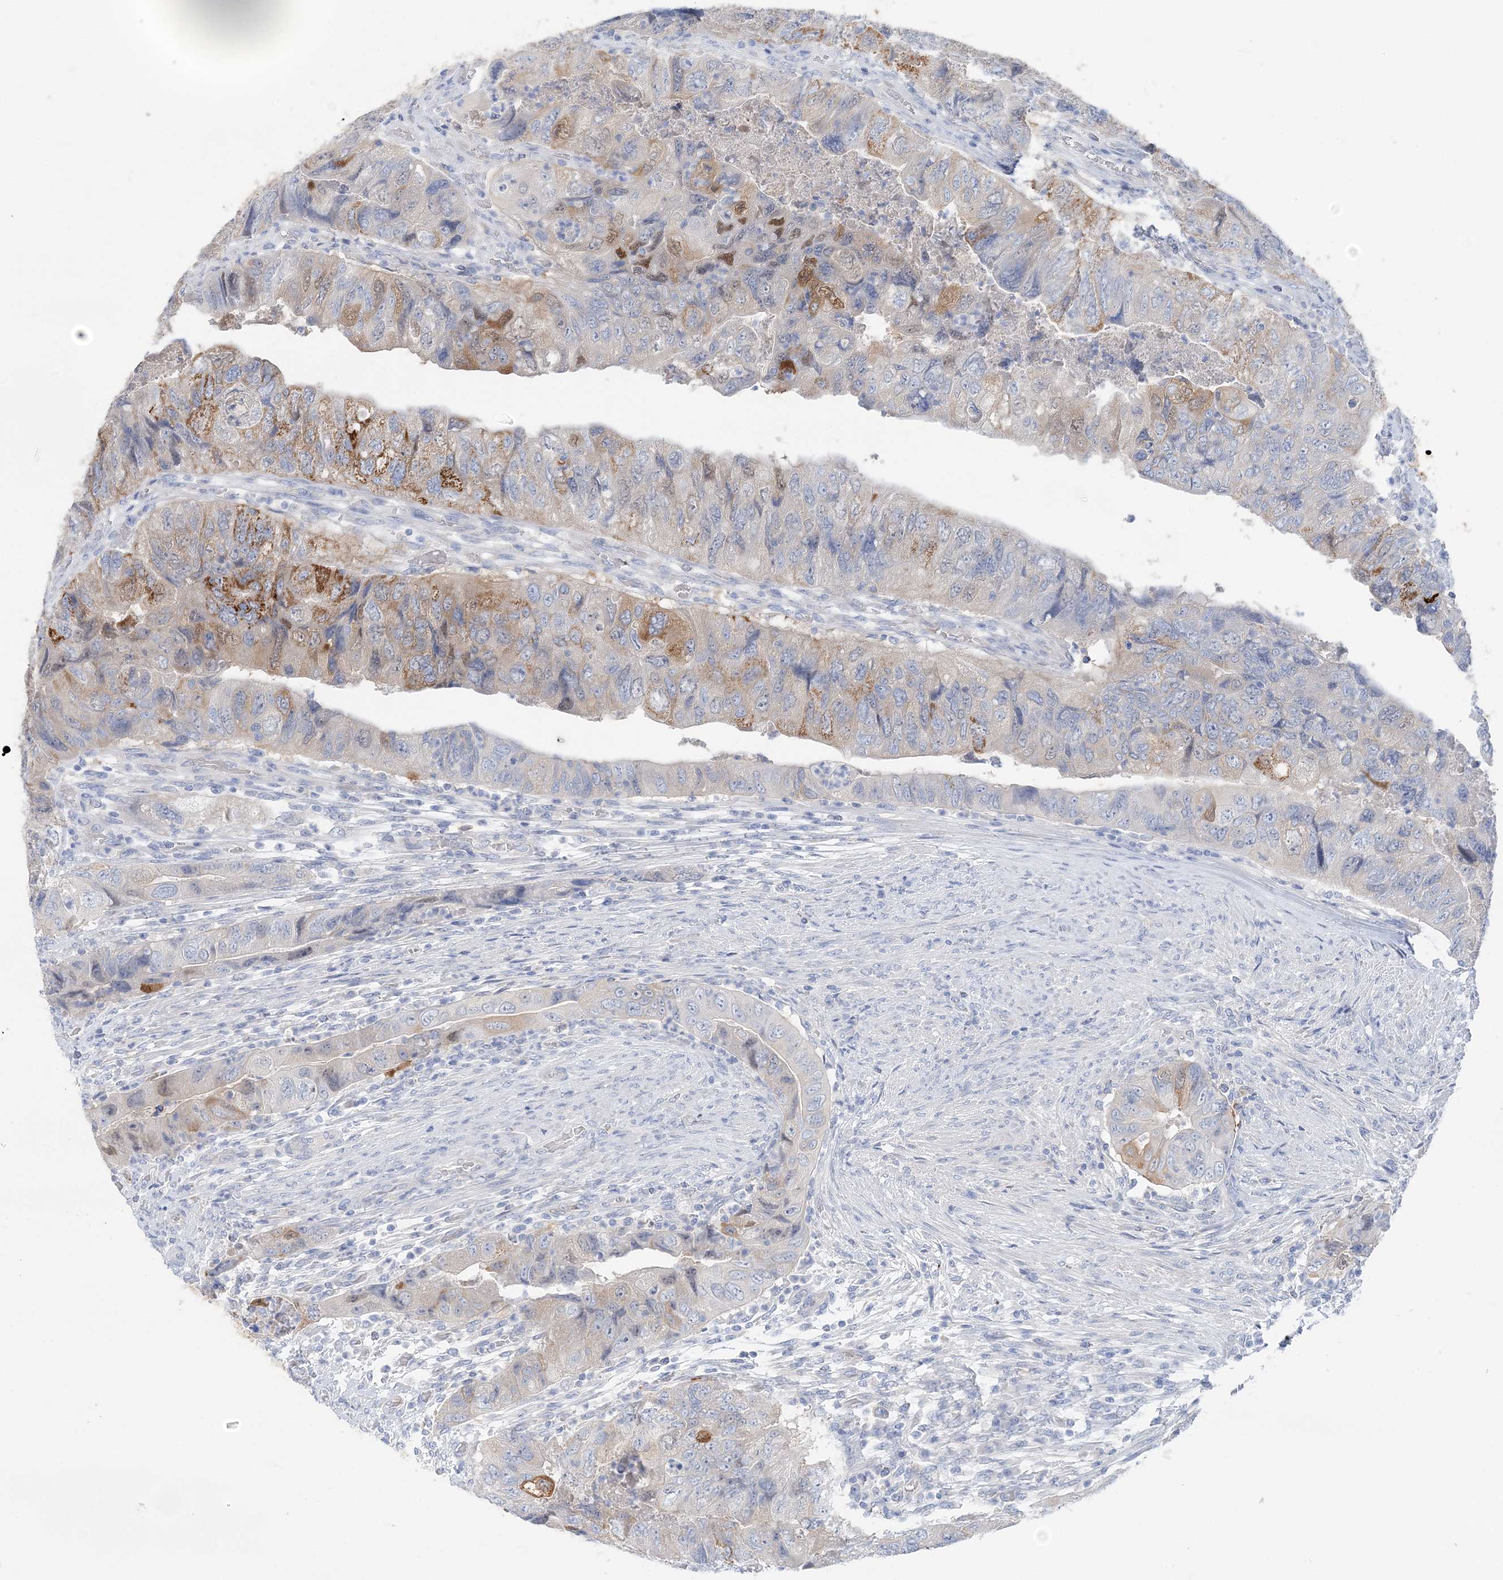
{"staining": {"intensity": "moderate", "quantity": "<25%", "location": "cytoplasmic/membranous,nuclear"}, "tissue": "colorectal cancer", "cell_type": "Tumor cells", "image_type": "cancer", "snomed": [{"axis": "morphology", "description": "Adenocarcinoma, NOS"}, {"axis": "topography", "description": "Rectum"}], "caption": "Tumor cells exhibit moderate cytoplasmic/membranous and nuclear expression in approximately <25% of cells in colorectal cancer (adenocarcinoma).", "gene": "HMGCS1", "patient": {"sex": "male", "age": 63}}